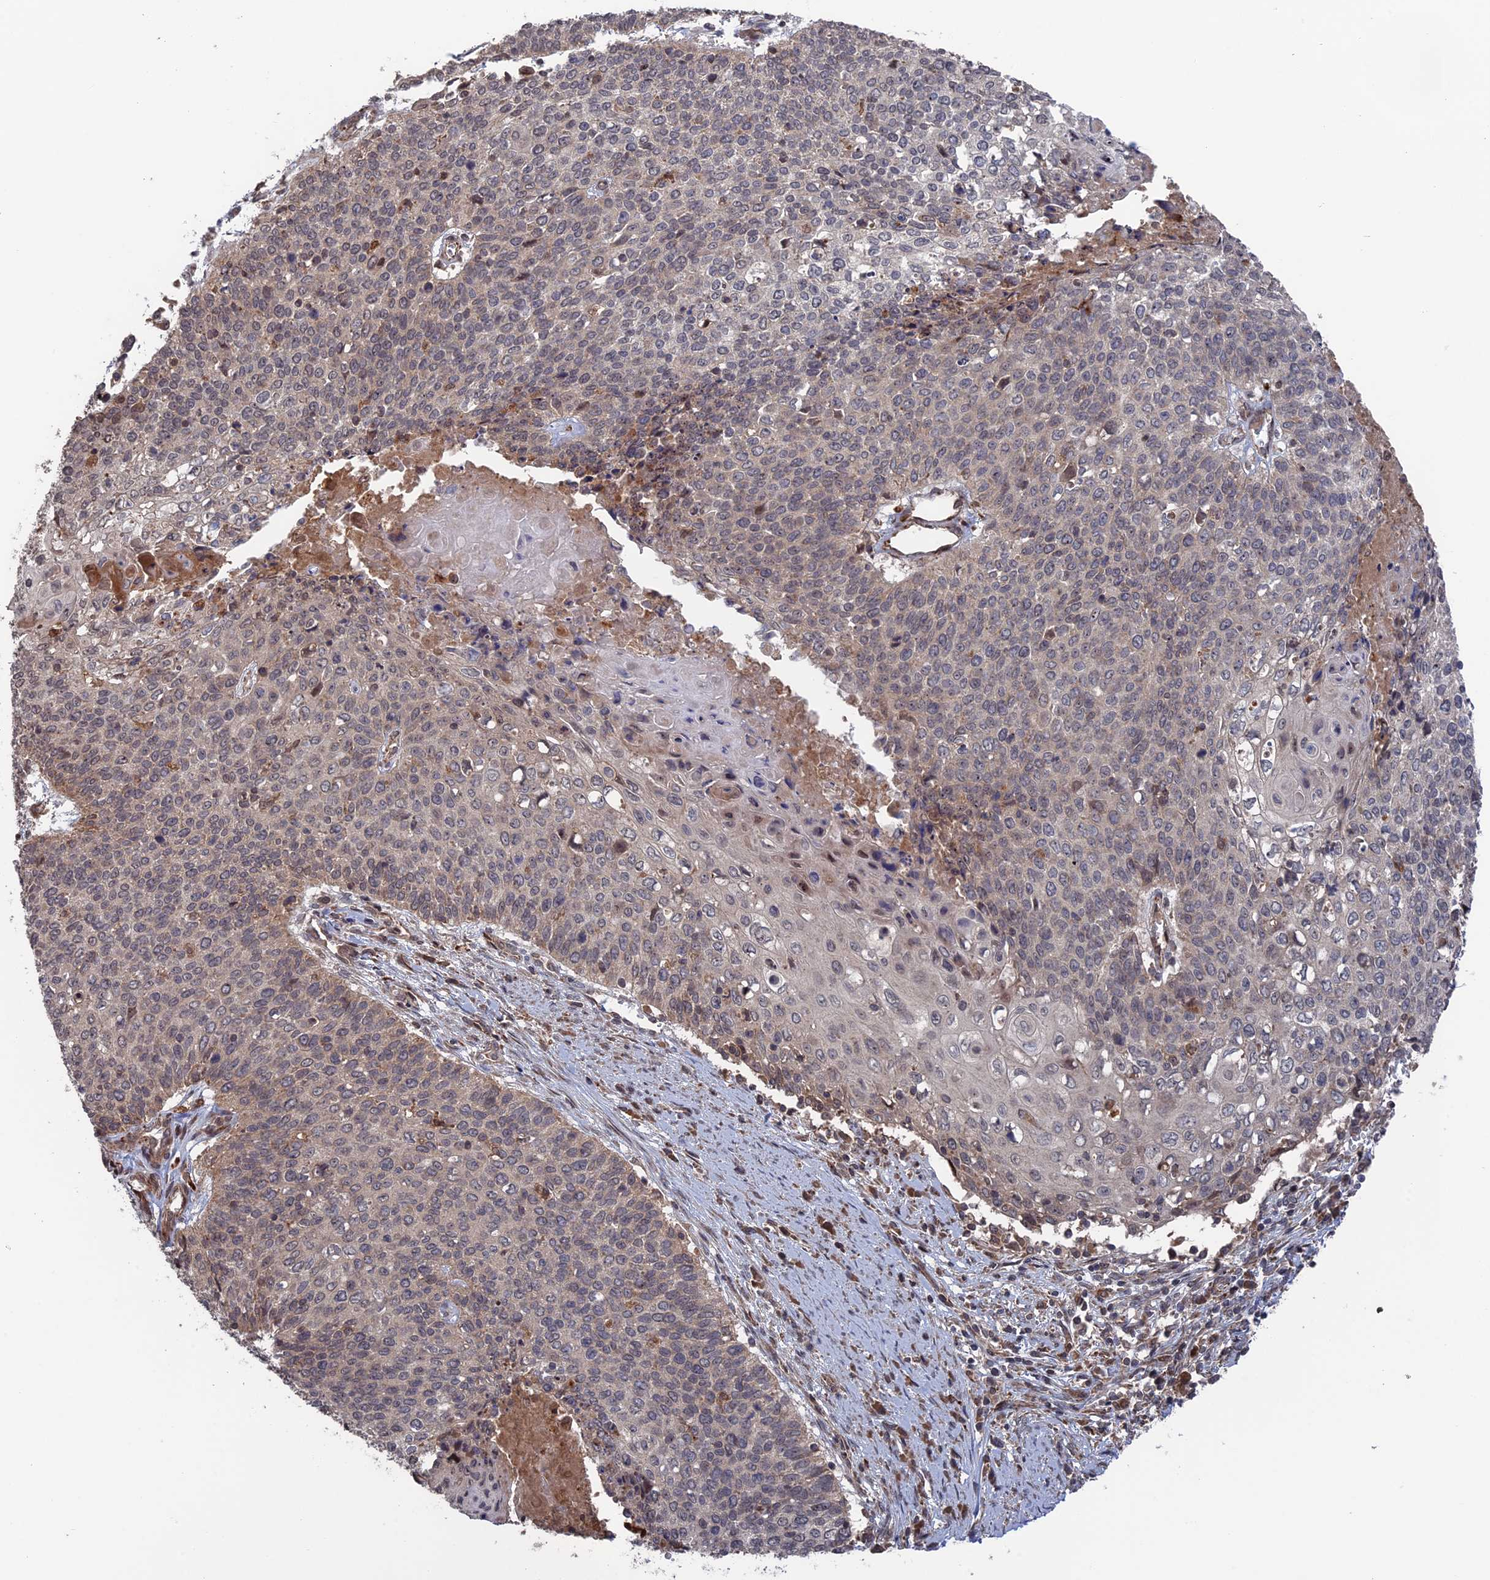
{"staining": {"intensity": "moderate", "quantity": "<25%", "location": "cytoplasmic/membranous,nuclear"}, "tissue": "cervical cancer", "cell_type": "Tumor cells", "image_type": "cancer", "snomed": [{"axis": "morphology", "description": "Squamous cell carcinoma, NOS"}, {"axis": "topography", "description": "Cervix"}], "caption": "Human cervical cancer stained with a brown dye demonstrates moderate cytoplasmic/membranous and nuclear positive positivity in about <25% of tumor cells.", "gene": "PLA2G15", "patient": {"sex": "female", "age": 39}}